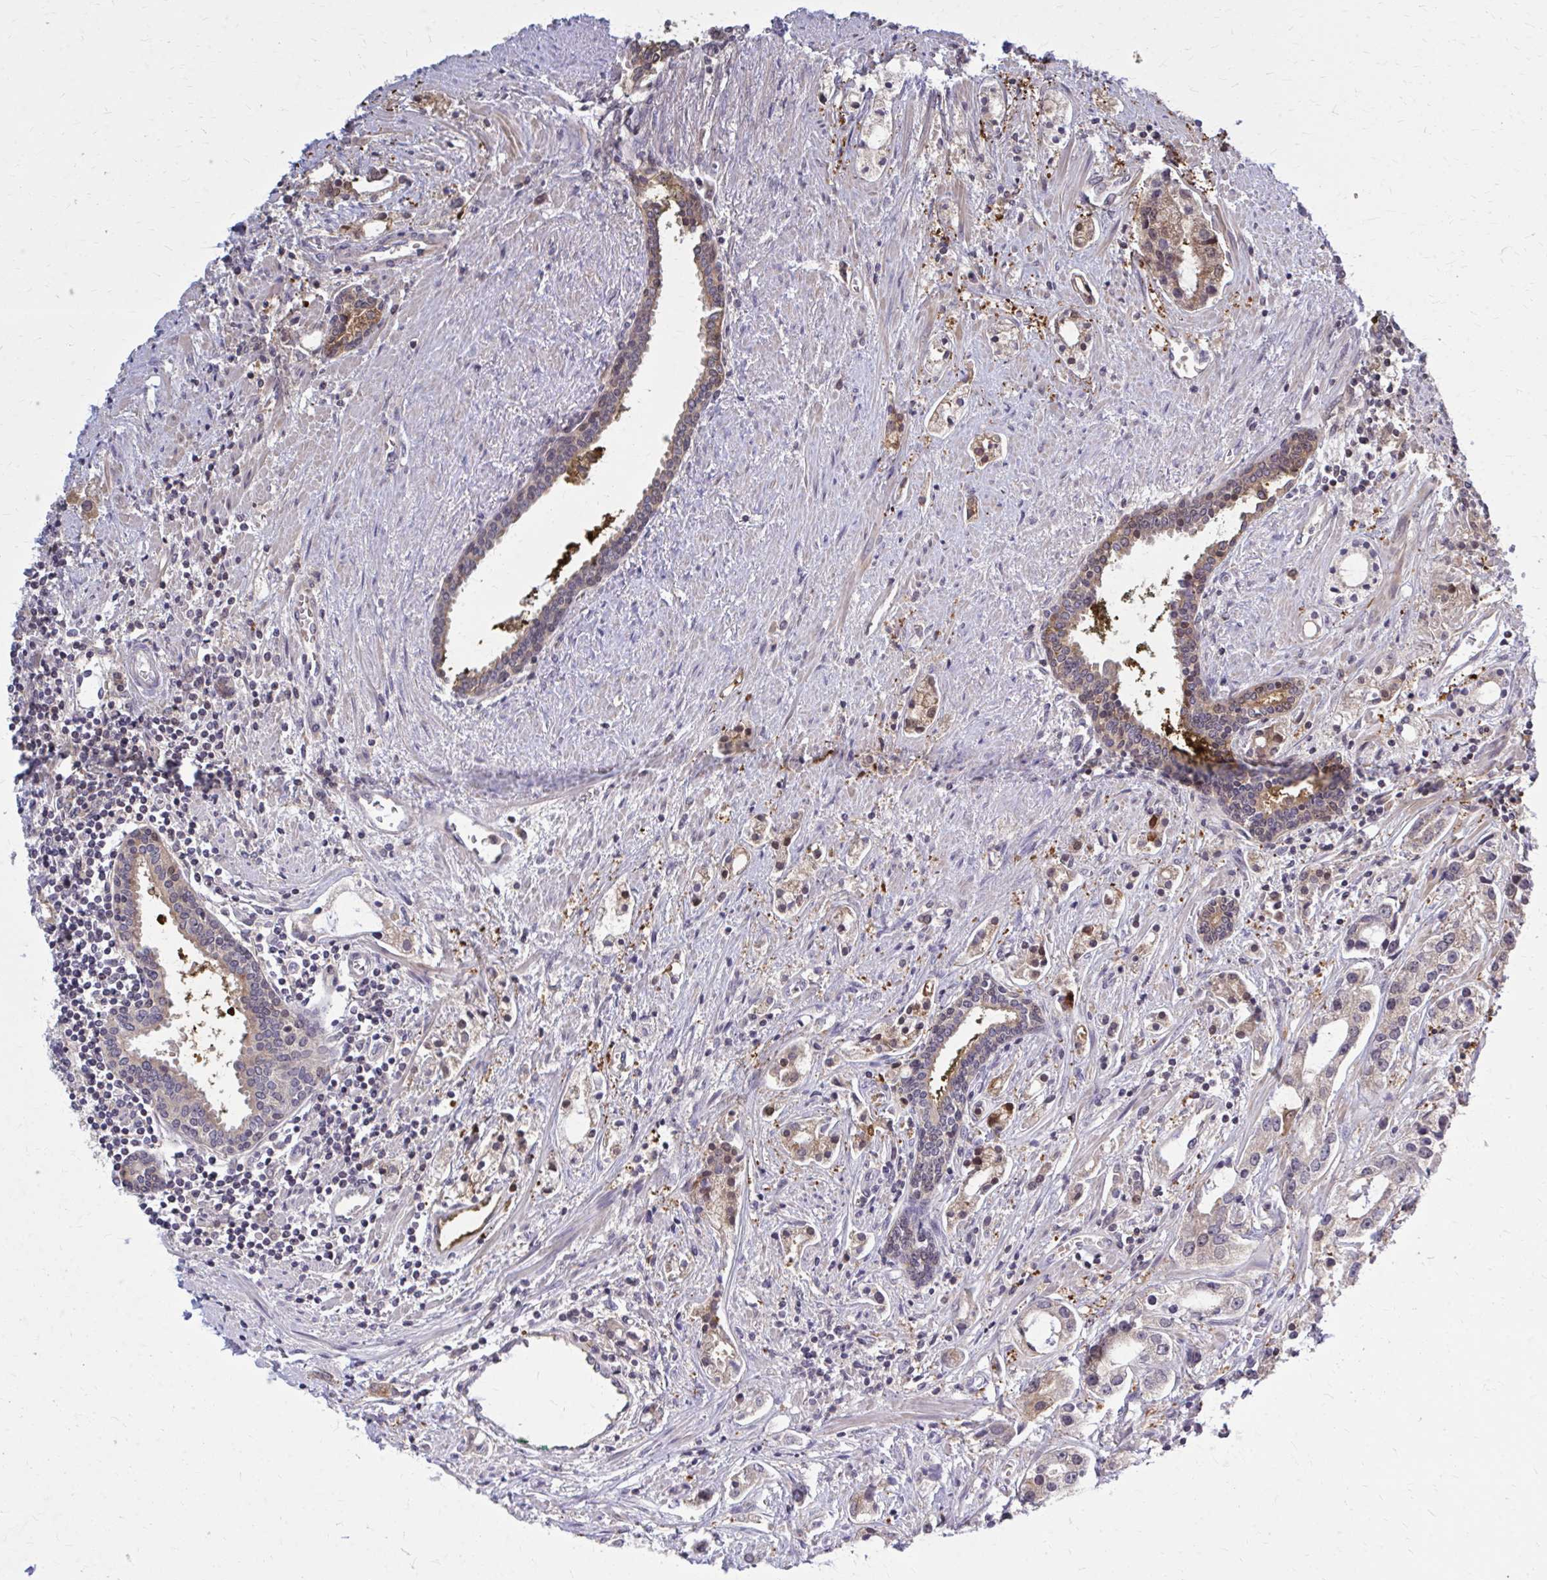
{"staining": {"intensity": "weak", "quantity": "<25%", "location": "cytoplasmic/membranous"}, "tissue": "prostate cancer", "cell_type": "Tumor cells", "image_type": "cancer", "snomed": [{"axis": "morphology", "description": "Adenocarcinoma, Medium grade"}, {"axis": "topography", "description": "Prostate"}], "caption": "Tumor cells are negative for brown protein staining in prostate cancer.", "gene": "DBI", "patient": {"sex": "male", "age": 57}}